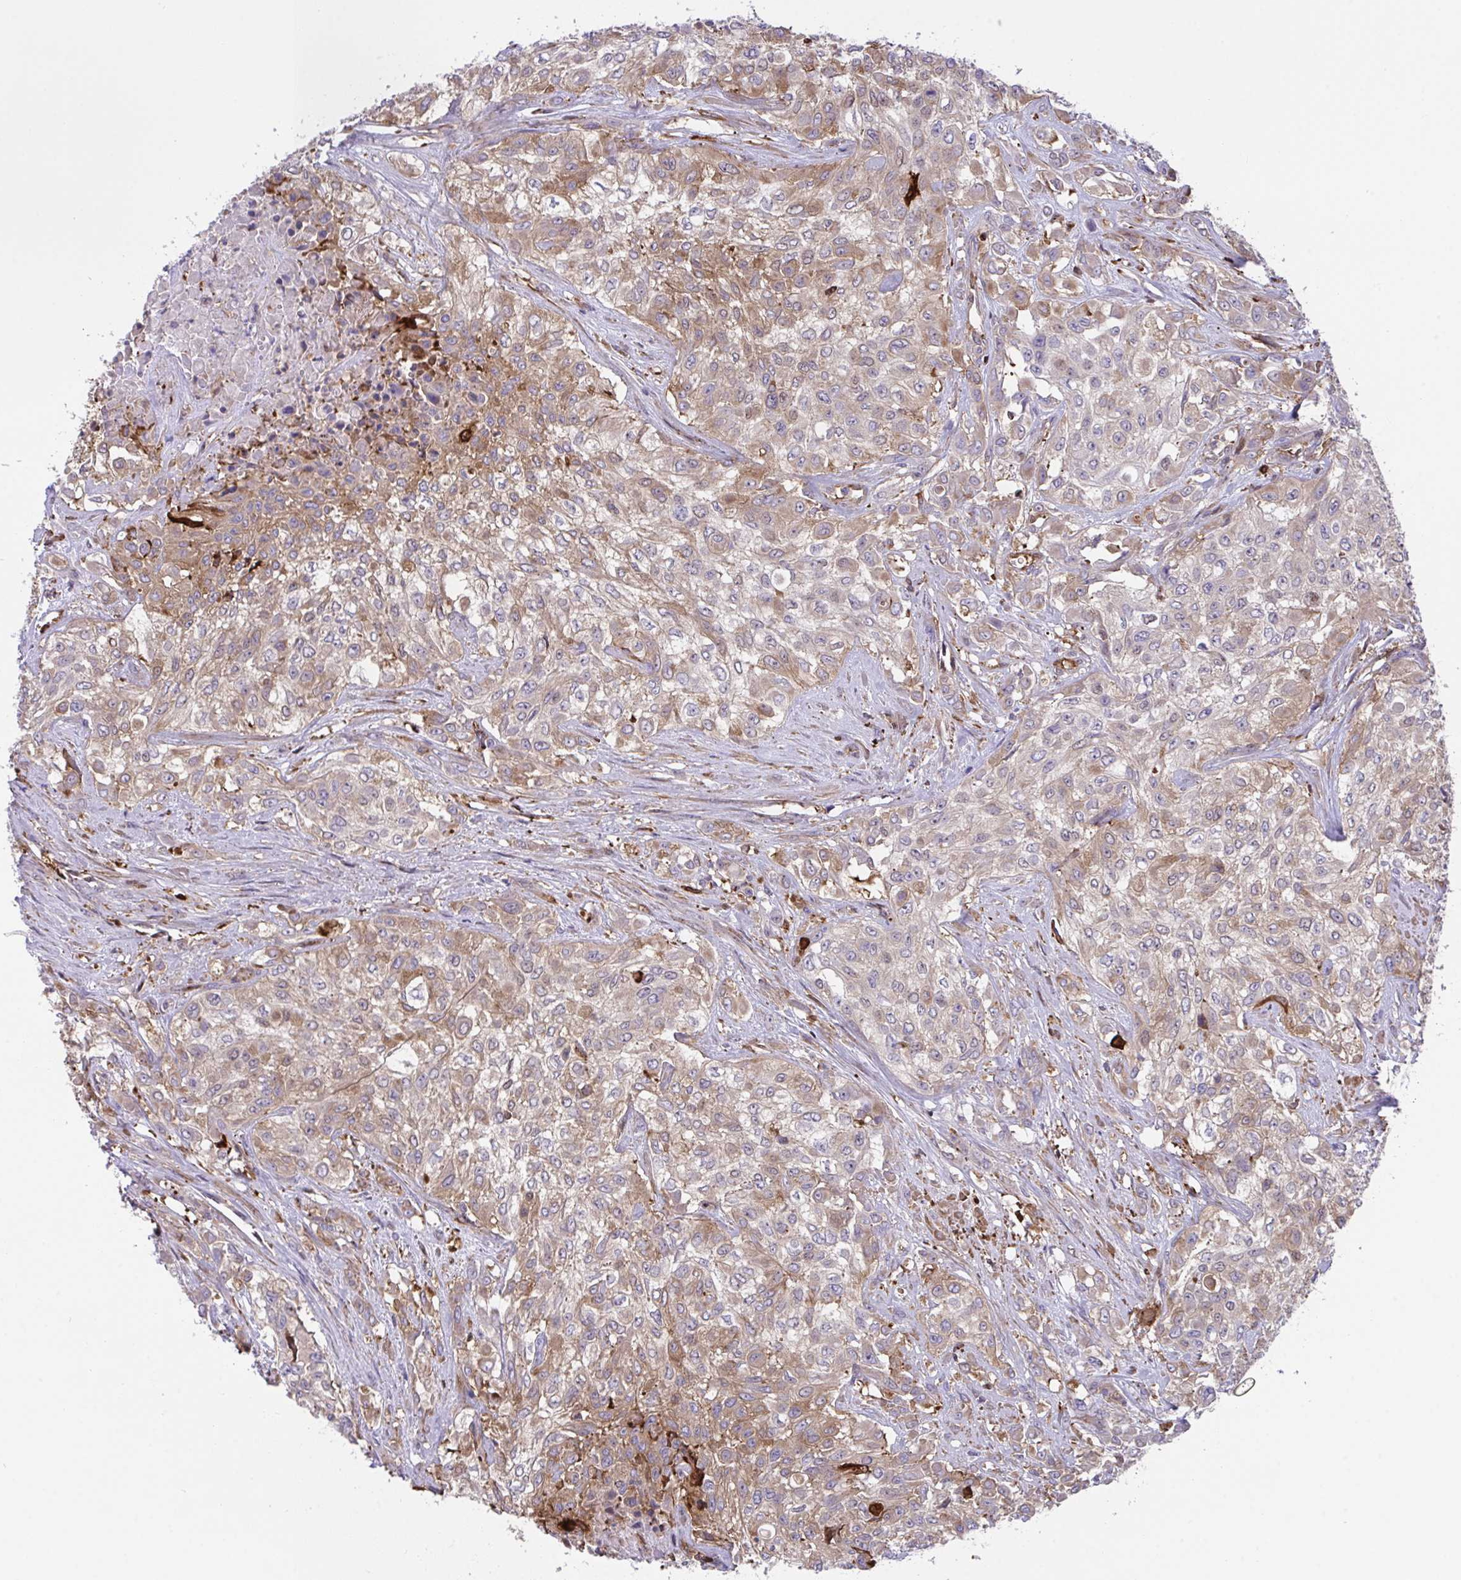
{"staining": {"intensity": "moderate", "quantity": ">75%", "location": "cytoplasmic/membranous"}, "tissue": "urothelial cancer", "cell_type": "Tumor cells", "image_type": "cancer", "snomed": [{"axis": "morphology", "description": "Urothelial carcinoma, High grade"}, {"axis": "topography", "description": "Urinary bladder"}], "caption": "IHC of urothelial cancer reveals medium levels of moderate cytoplasmic/membranous staining in approximately >75% of tumor cells. Nuclei are stained in blue.", "gene": "PPIH", "patient": {"sex": "male", "age": 57}}